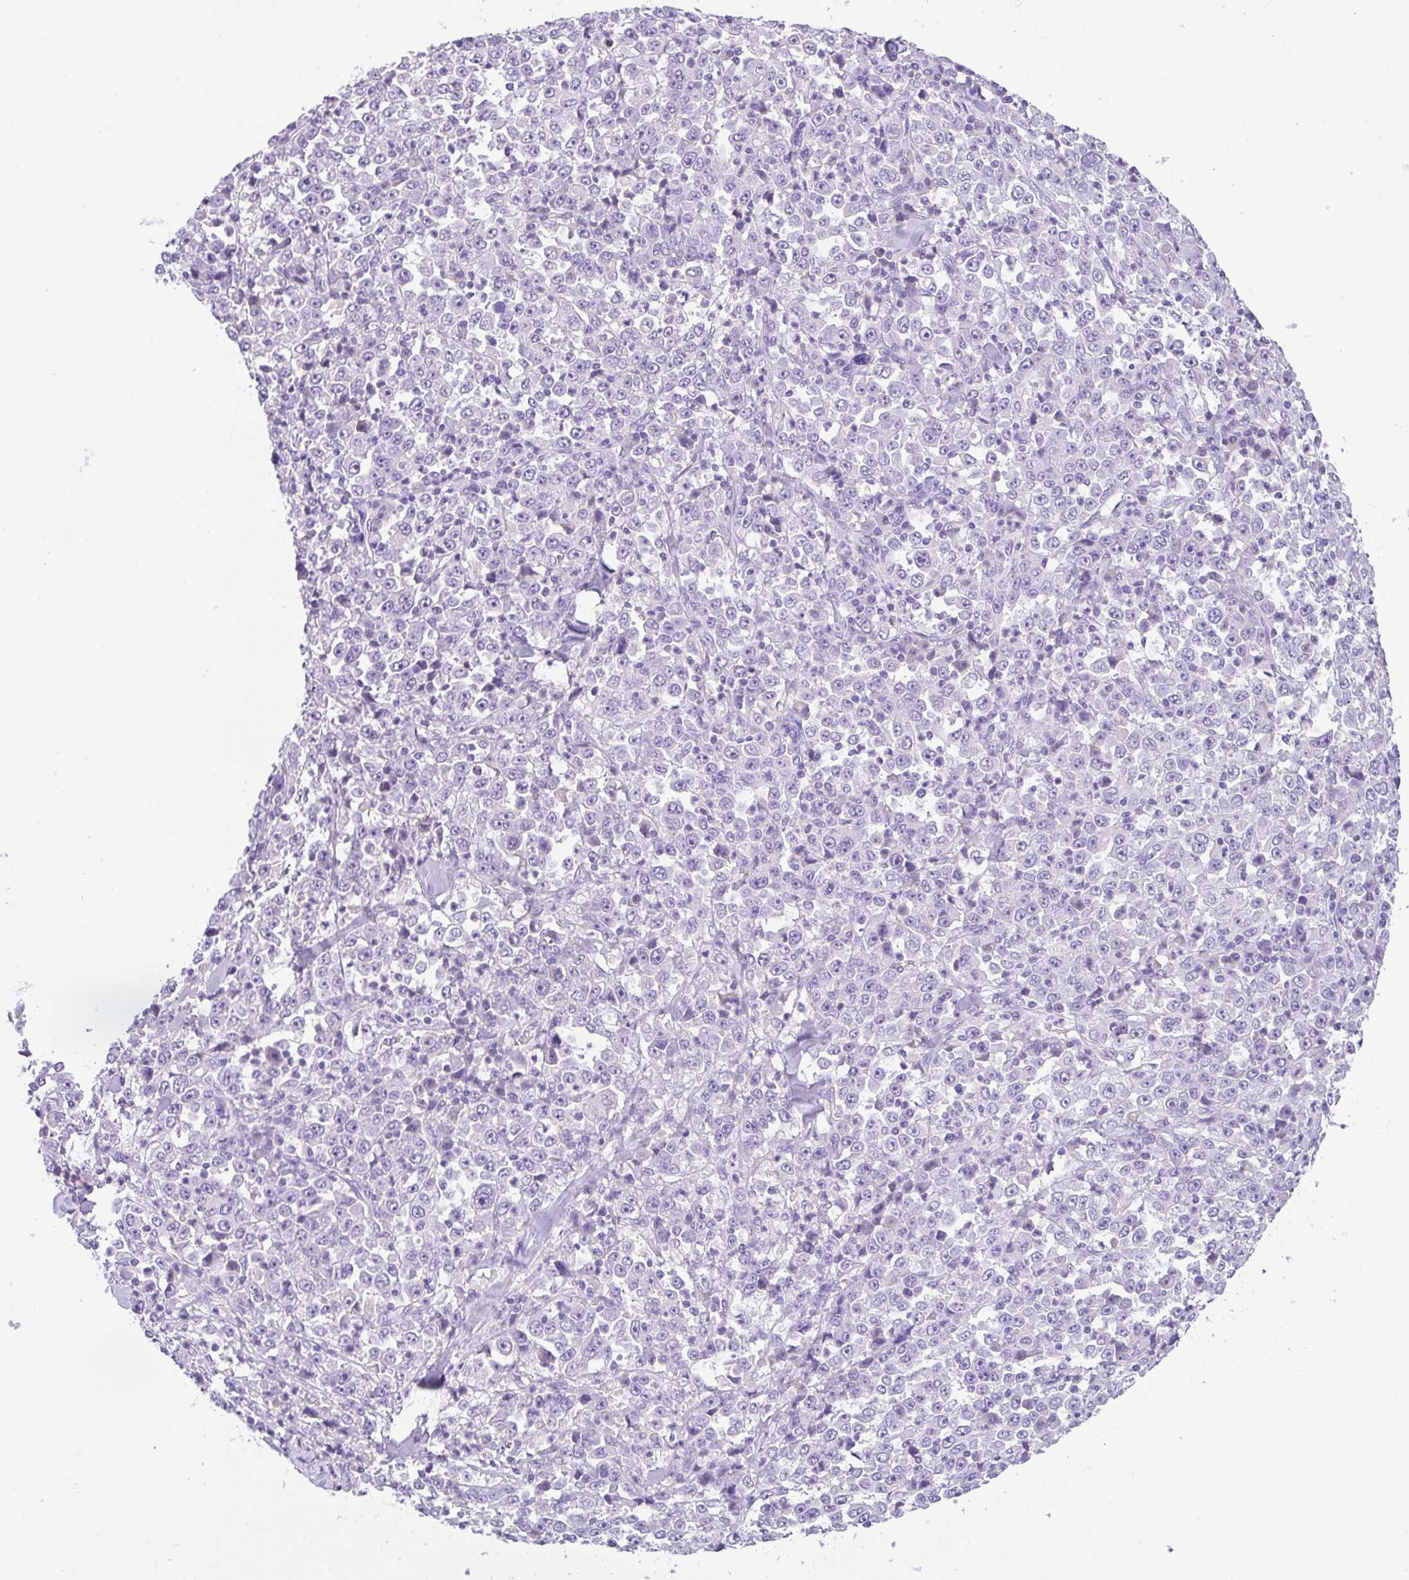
{"staining": {"intensity": "negative", "quantity": "none", "location": "none"}, "tissue": "stomach cancer", "cell_type": "Tumor cells", "image_type": "cancer", "snomed": [{"axis": "morphology", "description": "Normal tissue, NOS"}, {"axis": "morphology", "description": "Adenocarcinoma, NOS"}, {"axis": "topography", "description": "Stomach, upper"}, {"axis": "topography", "description": "Stomach"}], "caption": "Immunohistochemical staining of stomach cancer displays no significant staining in tumor cells.", "gene": "FBXL20", "patient": {"sex": "male", "age": 59}}